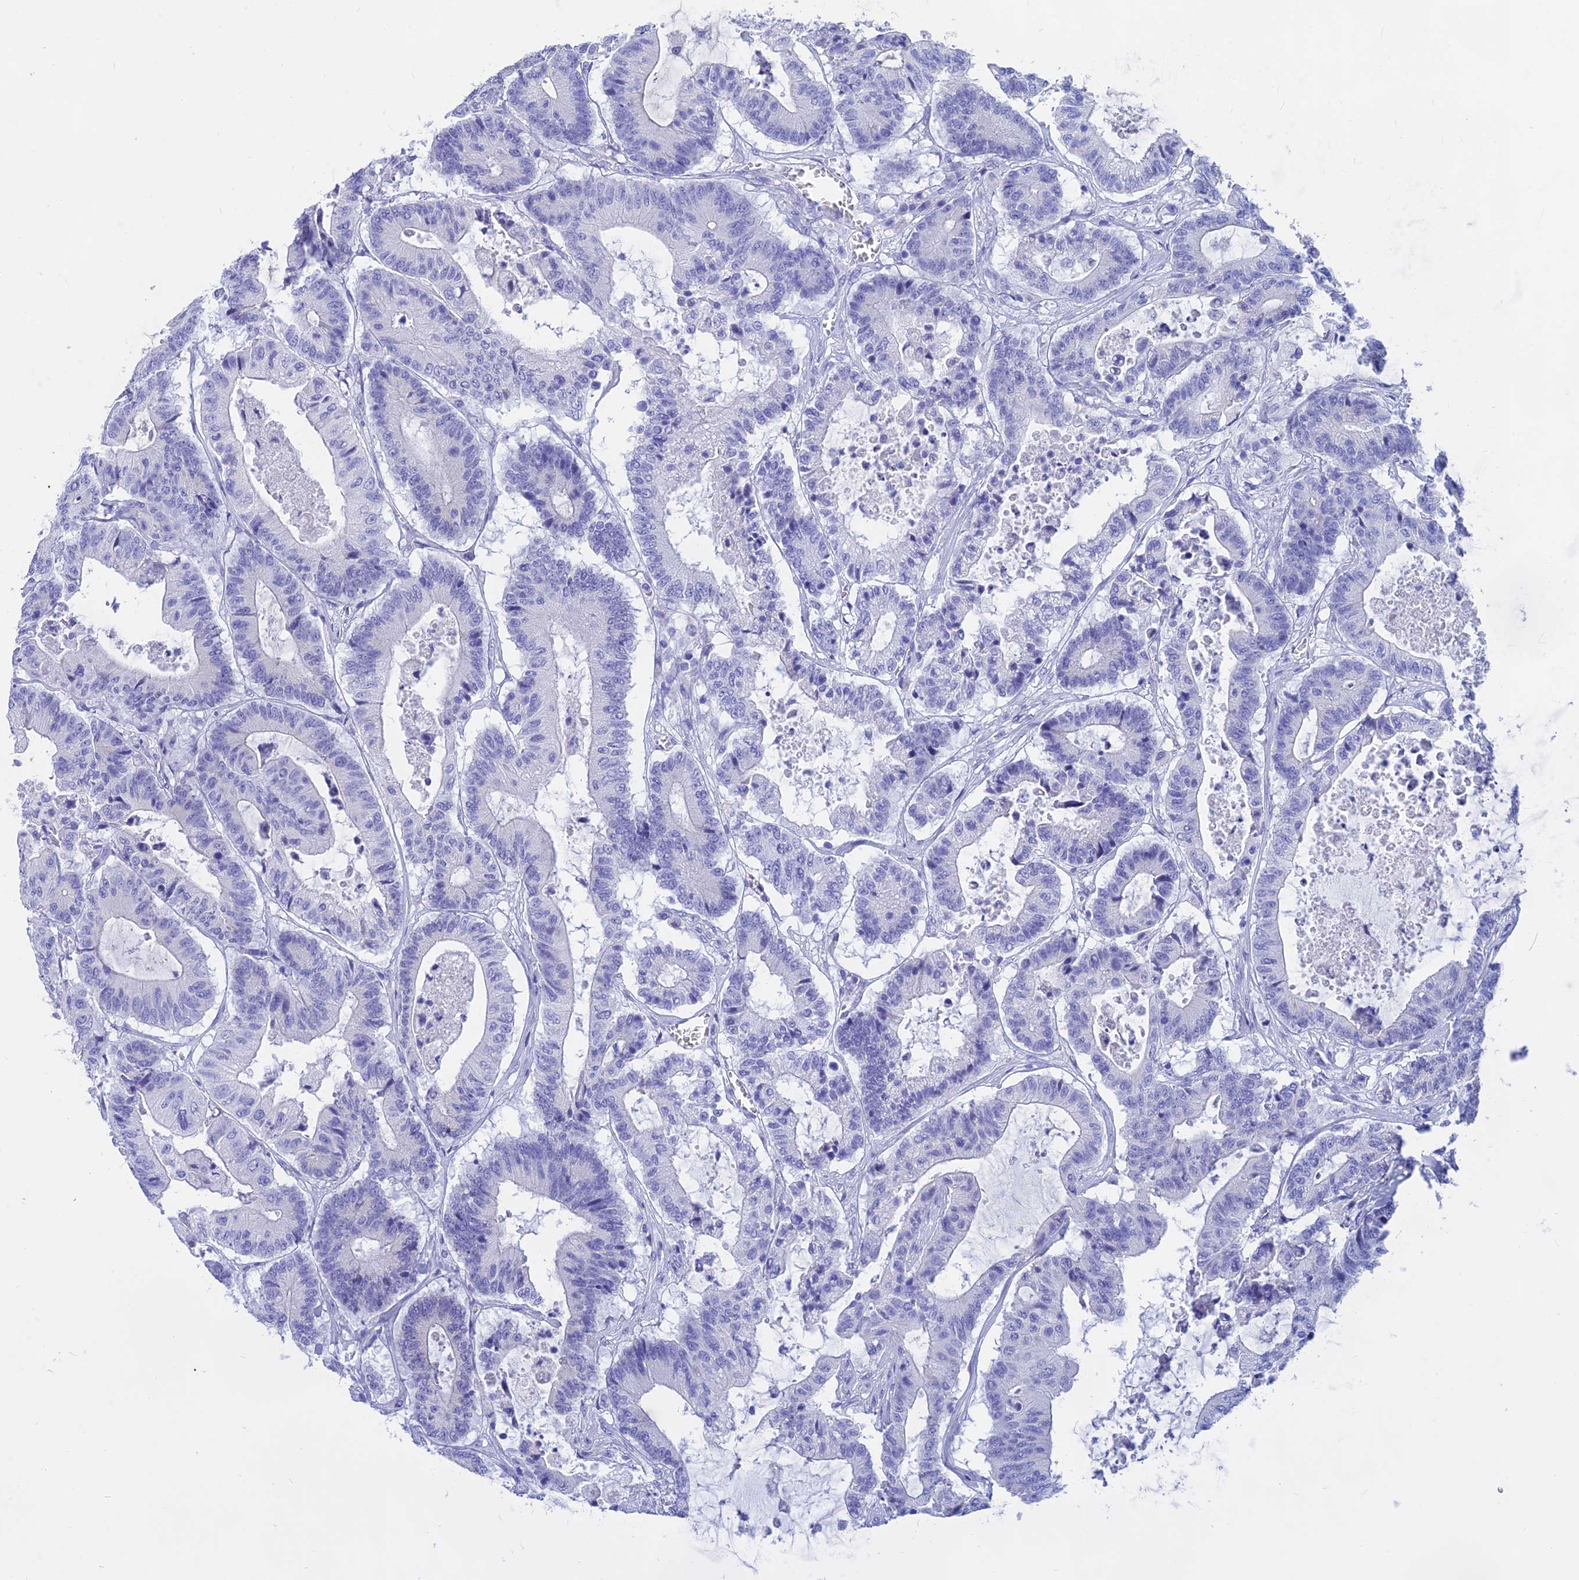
{"staining": {"intensity": "negative", "quantity": "none", "location": "none"}, "tissue": "colorectal cancer", "cell_type": "Tumor cells", "image_type": "cancer", "snomed": [{"axis": "morphology", "description": "Adenocarcinoma, NOS"}, {"axis": "topography", "description": "Colon"}], "caption": "Immunohistochemical staining of colorectal cancer displays no significant staining in tumor cells. Brightfield microscopy of immunohistochemistry (IHC) stained with DAB (brown) and hematoxylin (blue), captured at high magnification.", "gene": "ISCA1", "patient": {"sex": "female", "age": 84}}